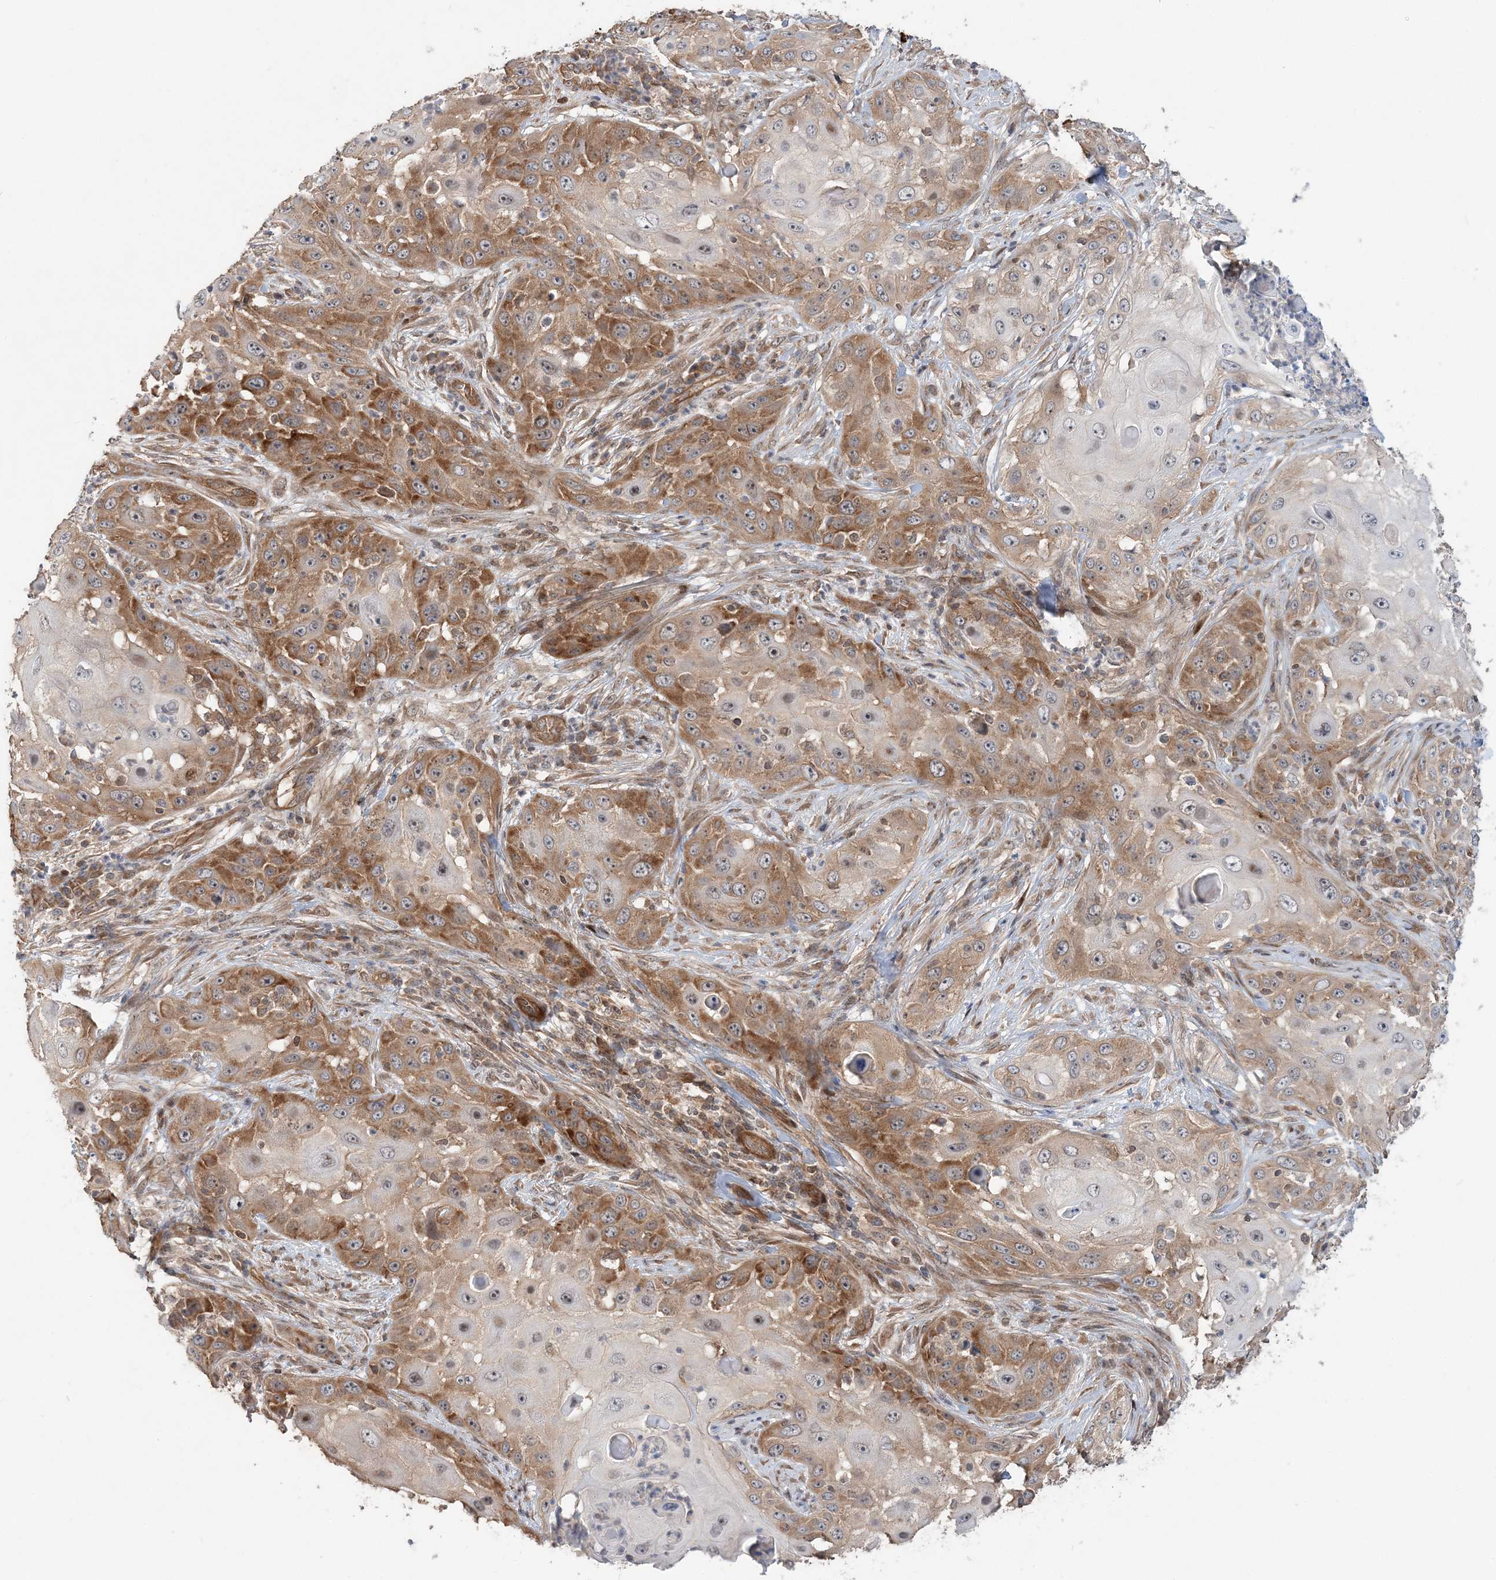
{"staining": {"intensity": "moderate", "quantity": ">75%", "location": "cytoplasmic/membranous"}, "tissue": "skin cancer", "cell_type": "Tumor cells", "image_type": "cancer", "snomed": [{"axis": "morphology", "description": "Squamous cell carcinoma, NOS"}, {"axis": "topography", "description": "Skin"}], "caption": "DAB (3,3'-diaminobenzidine) immunohistochemical staining of squamous cell carcinoma (skin) displays moderate cytoplasmic/membranous protein staining in about >75% of tumor cells.", "gene": "GEMIN5", "patient": {"sex": "female", "age": 44}}